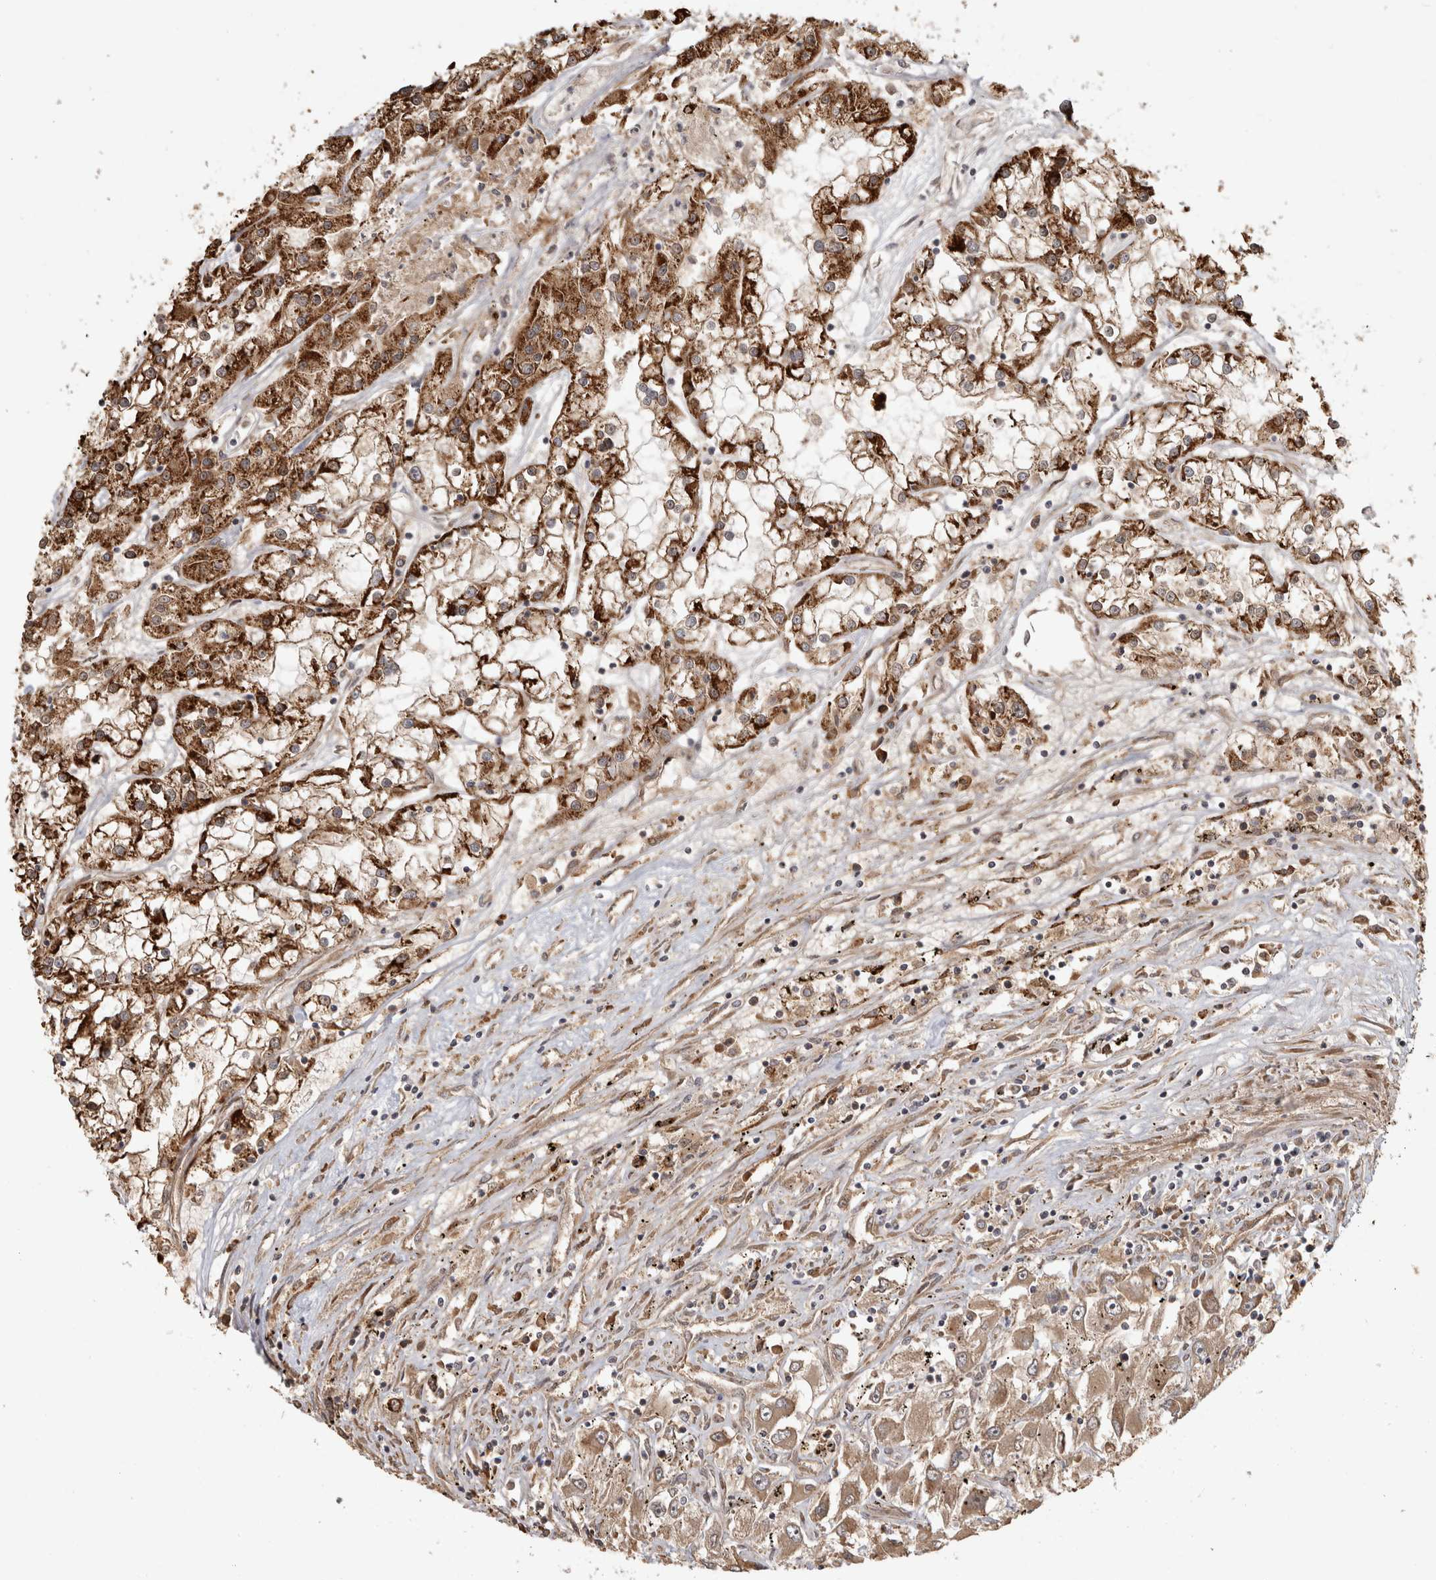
{"staining": {"intensity": "strong", "quantity": ">75%", "location": "cytoplasmic/membranous"}, "tissue": "renal cancer", "cell_type": "Tumor cells", "image_type": "cancer", "snomed": [{"axis": "morphology", "description": "Adenocarcinoma, NOS"}, {"axis": "topography", "description": "Kidney"}], "caption": "Renal adenocarcinoma was stained to show a protein in brown. There is high levels of strong cytoplasmic/membranous positivity in about >75% of tumor cells.", "gene": "CAMSAP2", "patient": {"sex": "female", "age": 52}}